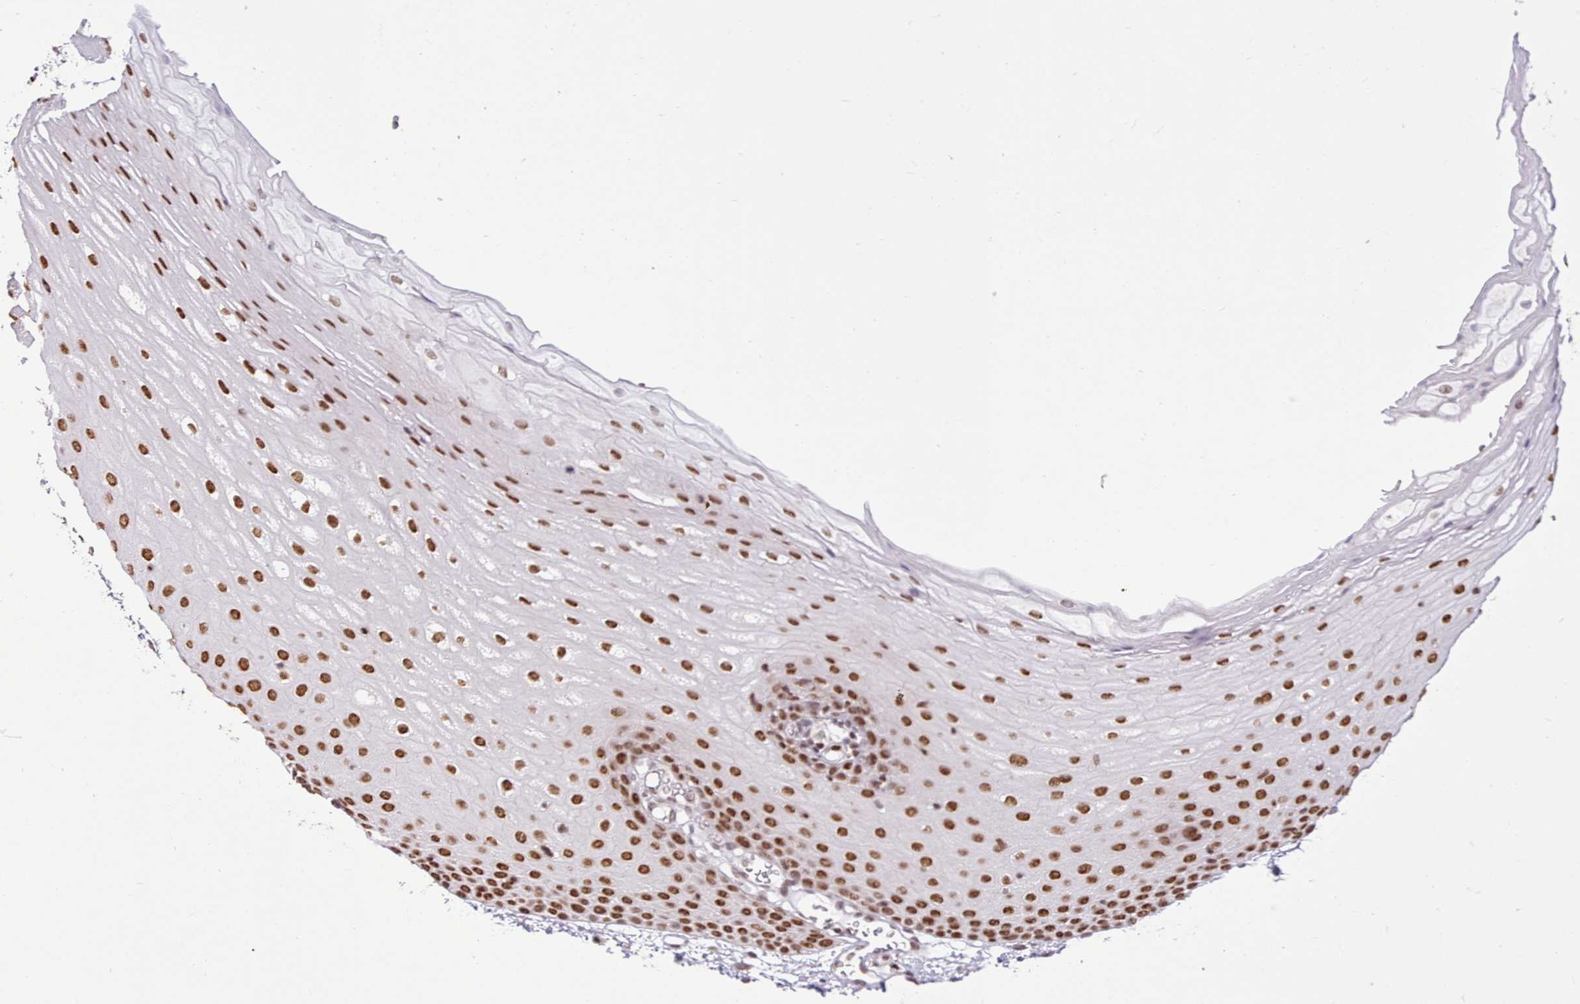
{"staining": {"intensity": "strong", "quantity": ">75%", "location": "nuclear"}, "tissue": "oral mucosa", "cell_type": "Squamous epithelial cells", "image_type": "normal", "snomed": [{"axis": "morphology", "description": "Normal tissue, NOS"}, {"axis": "topography", "description": "Oral tissue"}], "caption": "This is an image of IHC staining of benign oral mucosa, which shows strong positivity in the nuclear of squamous epithelial cells.", "gene": "TAF15", "patient": {"sex": "female", "age": 70}}